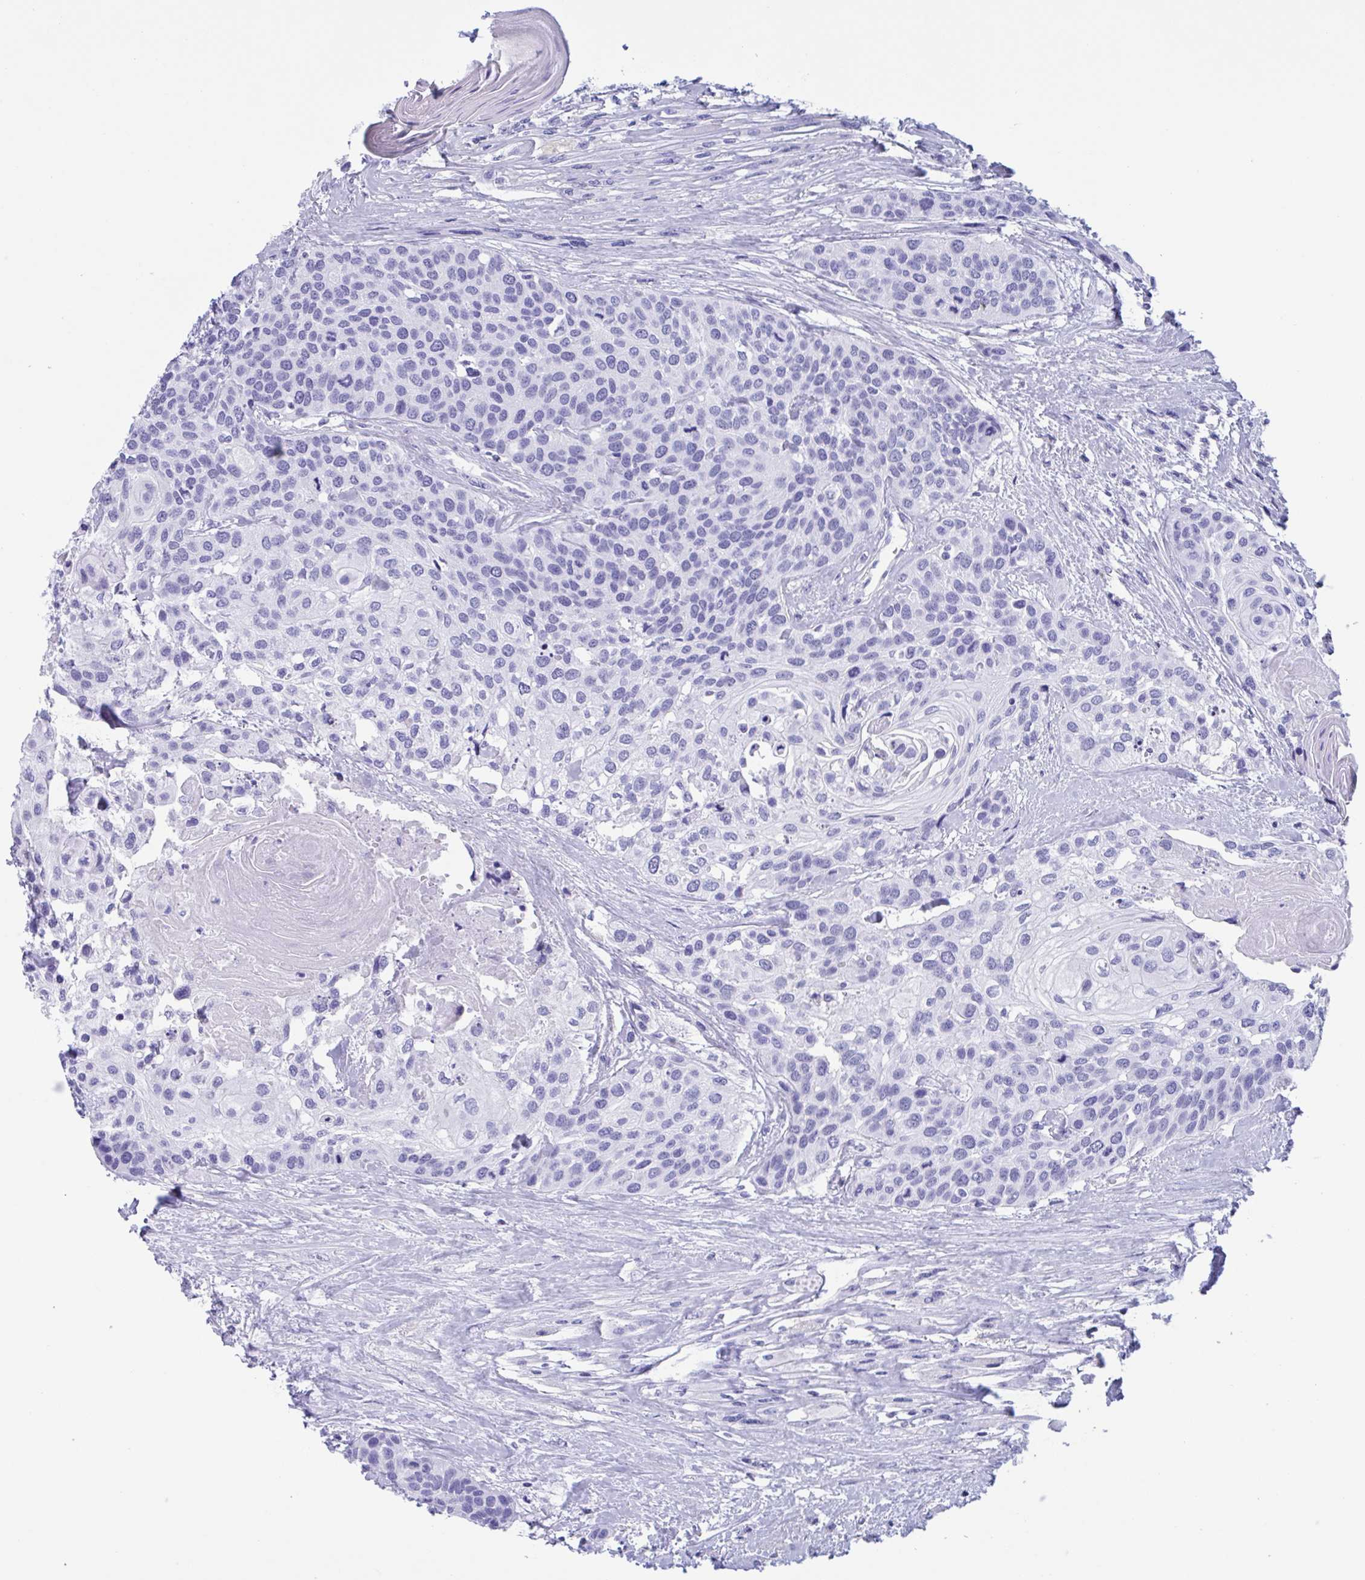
{"staining": {"intensity": "negative", "quantity": "none", "location": "none"}, "tissue": "head and neck cancer", "cell_type": "Tumor cells", "image_type": "cancer", "snomed": [{"axis": "morphology", "description": "Squamous cell carcinoma, NOS"}, {"axis": "topography", "description": "Head-Neck"}], "caption": "Head and neck cancer stained for a protein using IHC shows no staining tumor cells.", "gene": "ZNF850", "patient": {"sex": "female", "age": 50}}